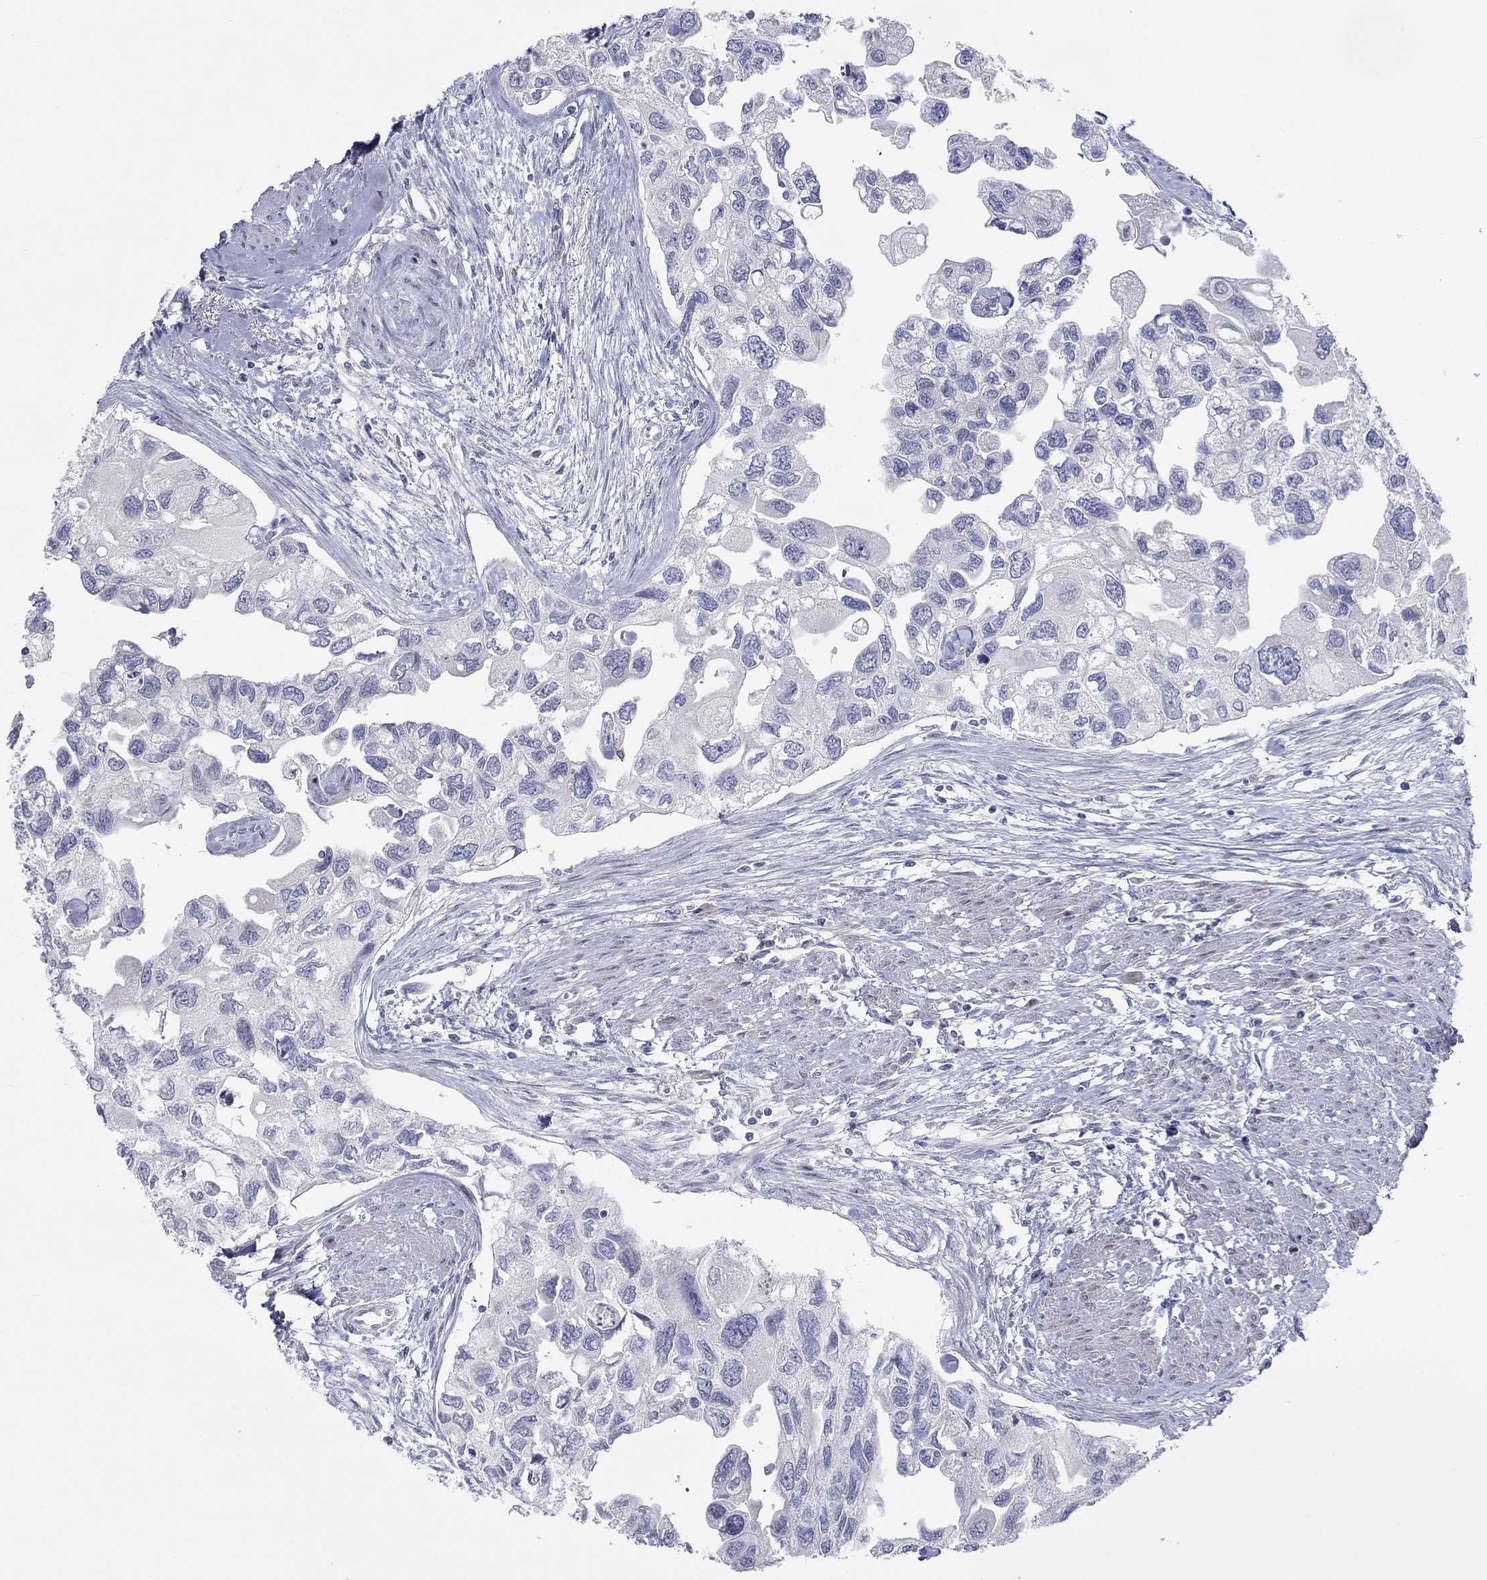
{"staining": {"intensity": "negative", "quantity": "none", "location": "none"}, "tissue": "urothelial cancer", "cell_type": "Tumor cells", "image_type": "cancer", "snomed": [{"axis": "morphology", "description": "Urothelial carcinoma, High grade"}, {"axis": "topography", "description": "Urinary bladder"}], "caption": "Immunohistochemistry histopathology image of neoplastic tissue: human high-grade urothelial carcinoma stained with DAB exhibits no significant protein positivity in tumor cells.", "gene": "ARHGAP36", "patient": {"sex": "male", "age": 59}}